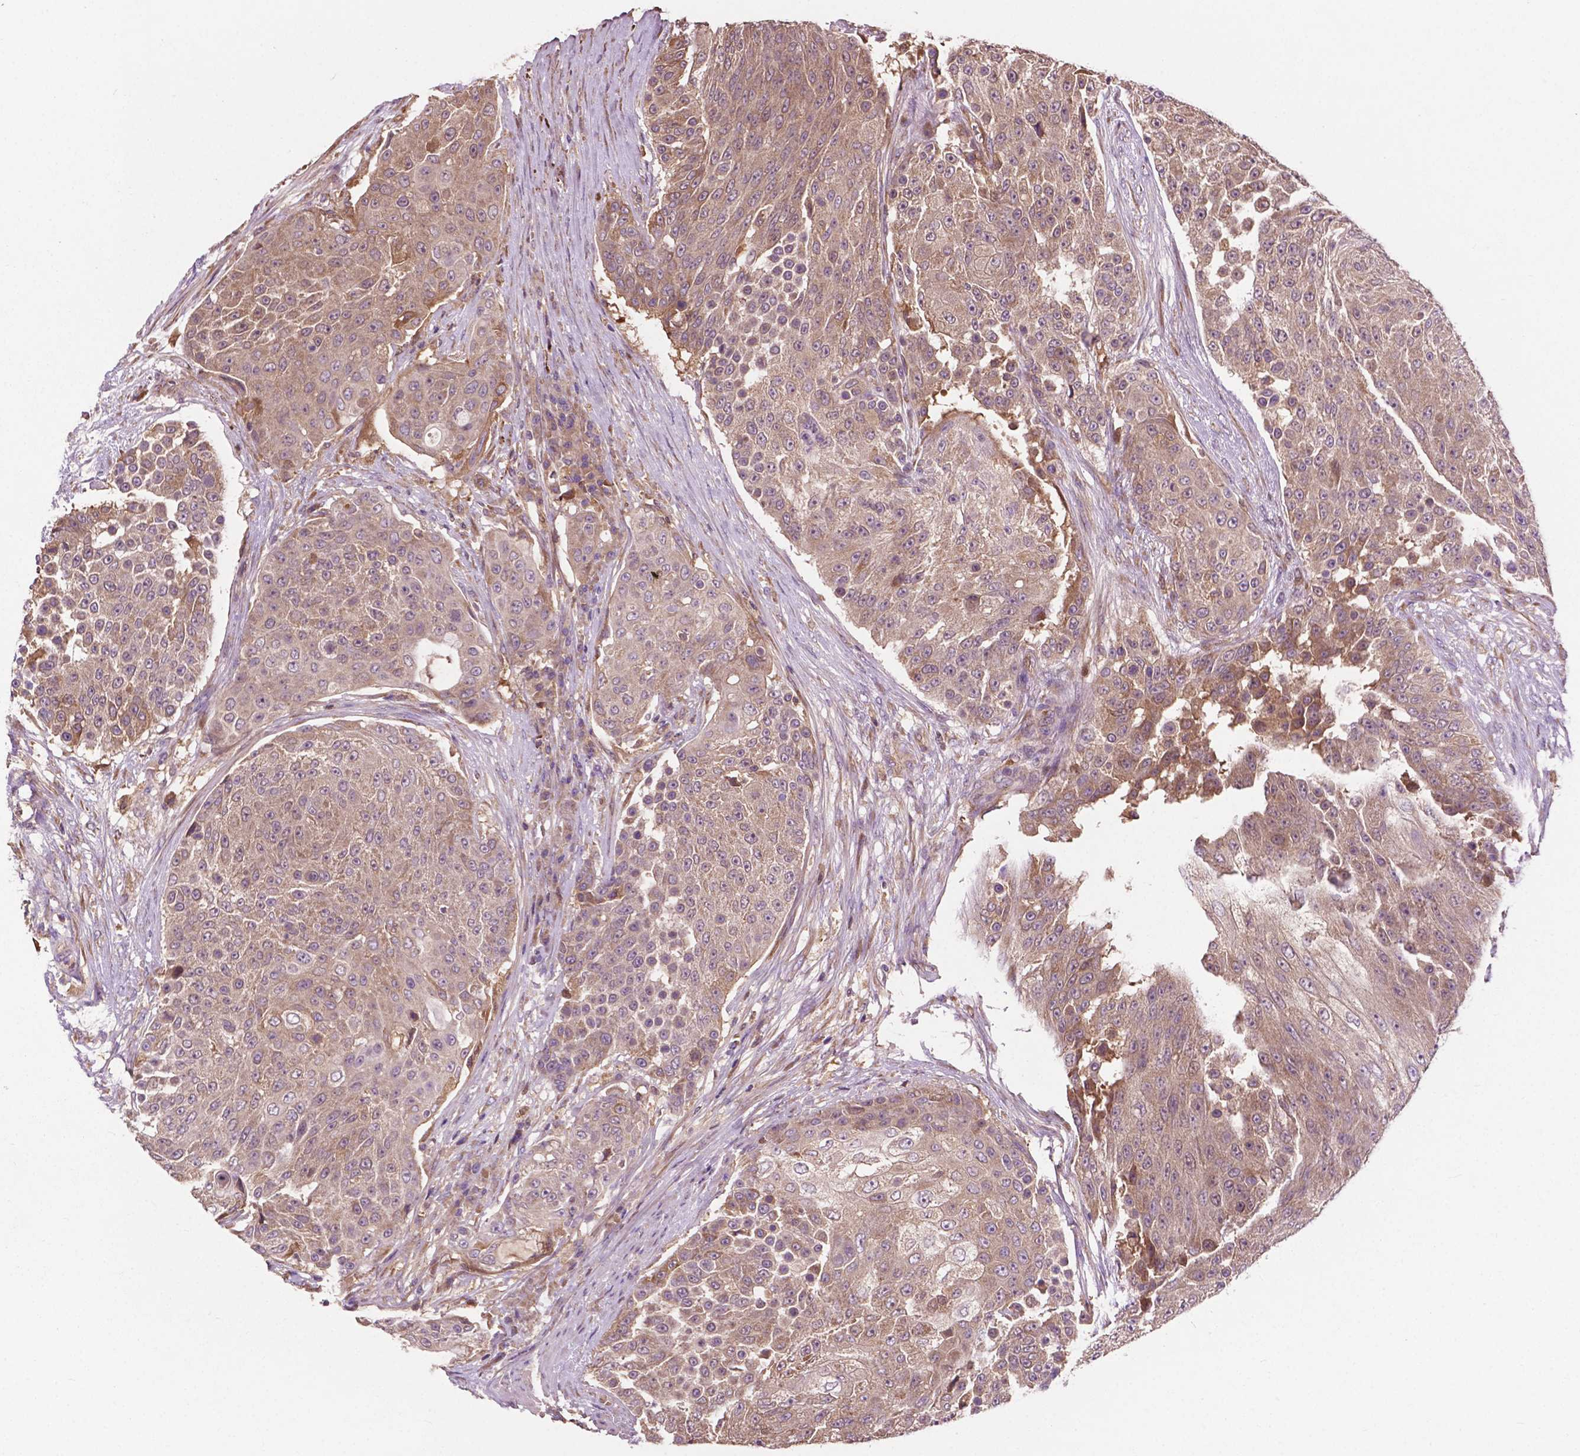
{"staining": {"intensity": "moderate", "quantity": ">75%", "location": "cytoplasmic/membranous"}, "tissue": "urothelial cancer", "cell_type": "Tumor cells", "image_type": "cancer", "snomed": [{"axis": "morphology", "description": "Urothelial carcinoma, High grade"}, {"axis": "topography", "description": "Urinary bladder"}], "caption": "DAB (3,3'-diaminobenzidine) immunohistochemical staining of urothelial cancer displays moderate cytoplasmic/membranous protein expression in about >75% of tumor cells.", "gene": "GJA9", "patient": {"sex": "female", "age": 63}}